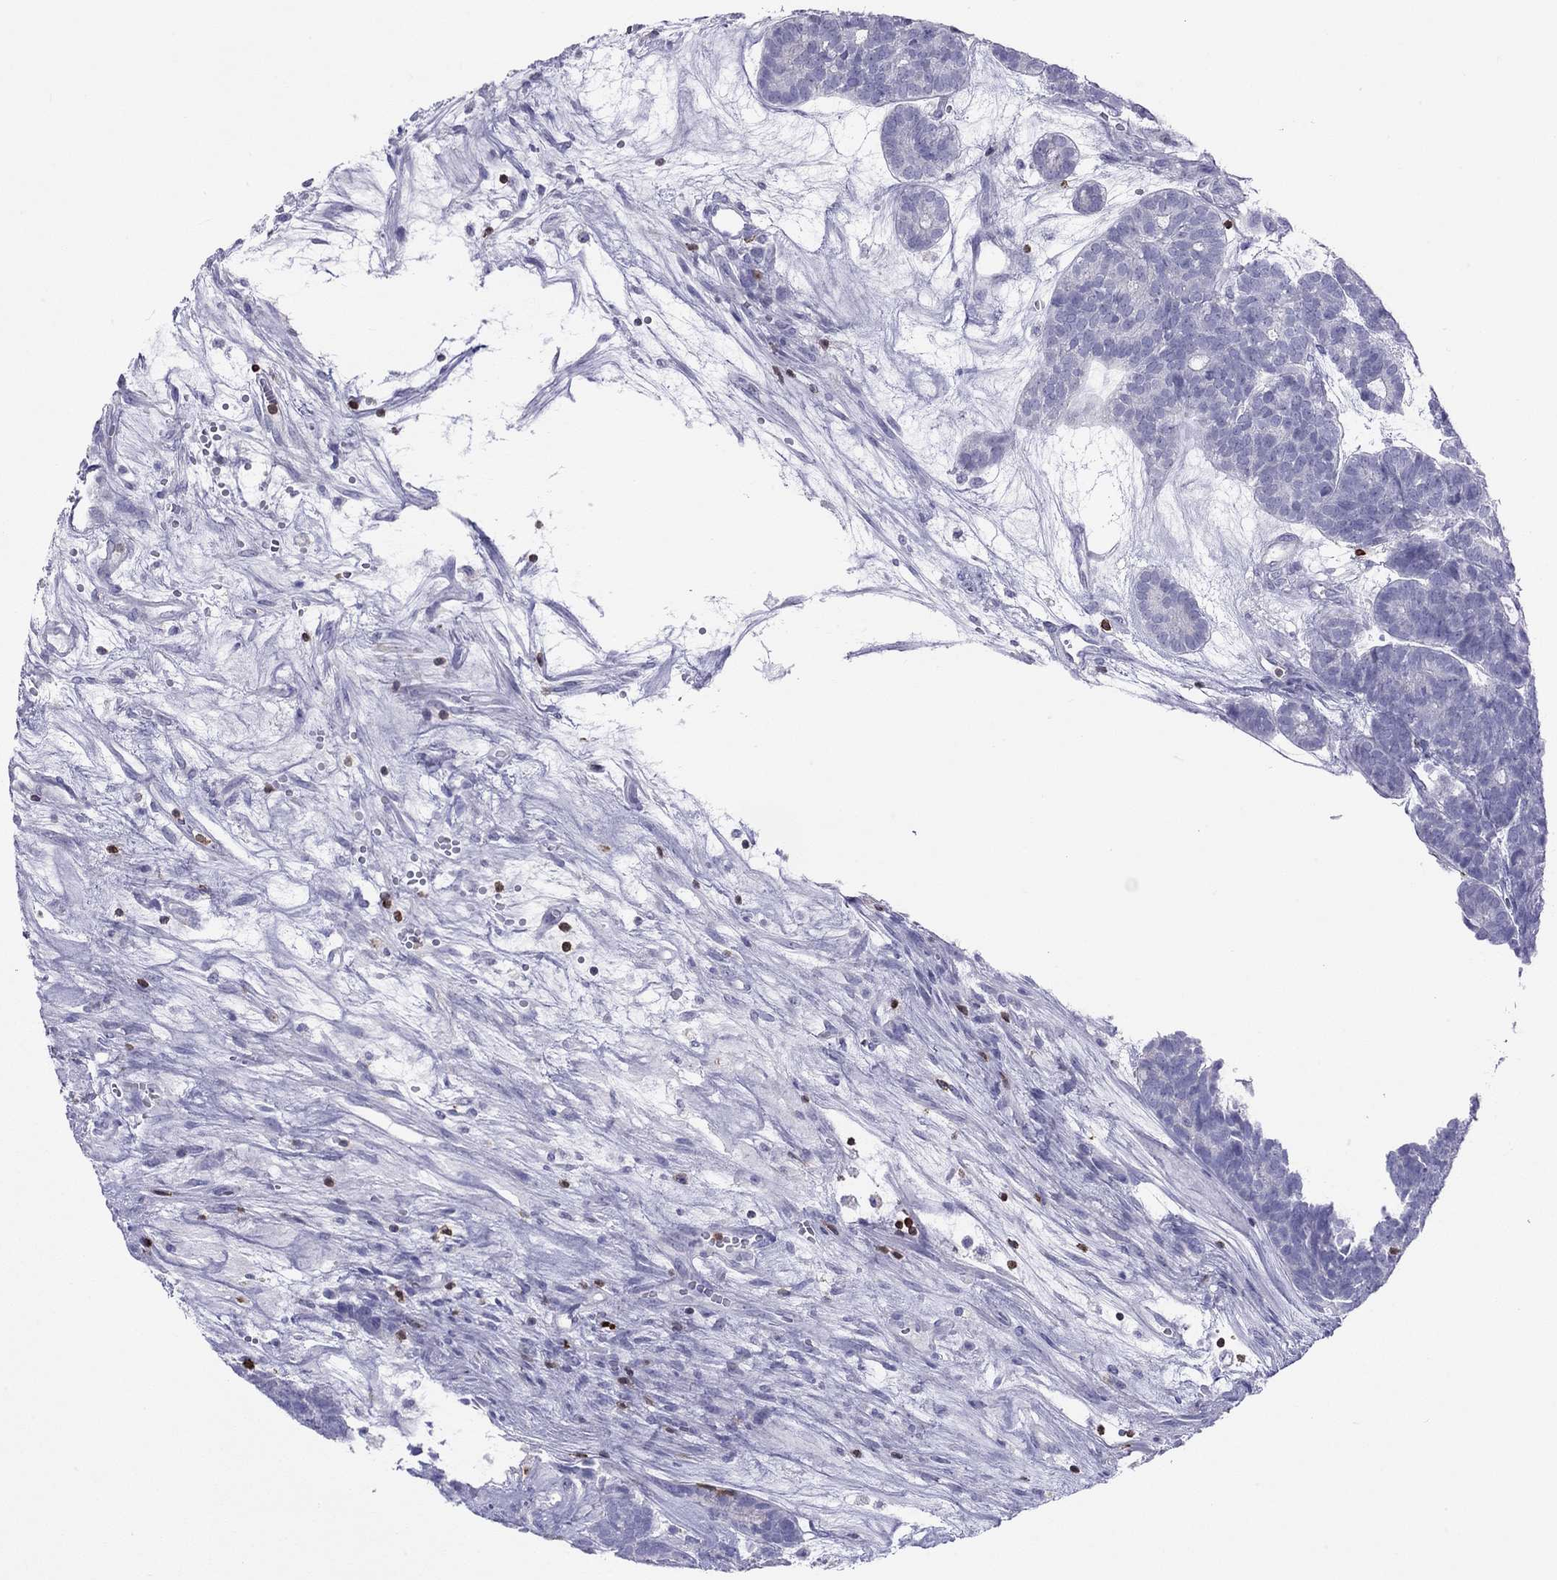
{"staining": {"intensity": "negative", "quantity": "none", "location": "none"}, "tissue": "head and neck cancer", "cell_type": "Tumor cells", "image_type": "cancer", "snomed": [{"axis": "morphology", "description": "Adenocarcinoma, NOS"}, {"axis": "topography", "description": "Head-Neck"}], "caption": "Tumor cells are negative for protein expression in human head and neck adenocarcinoma.", "gene": "SH2D2A", "patient": {"sex": "female", "age": 81}}